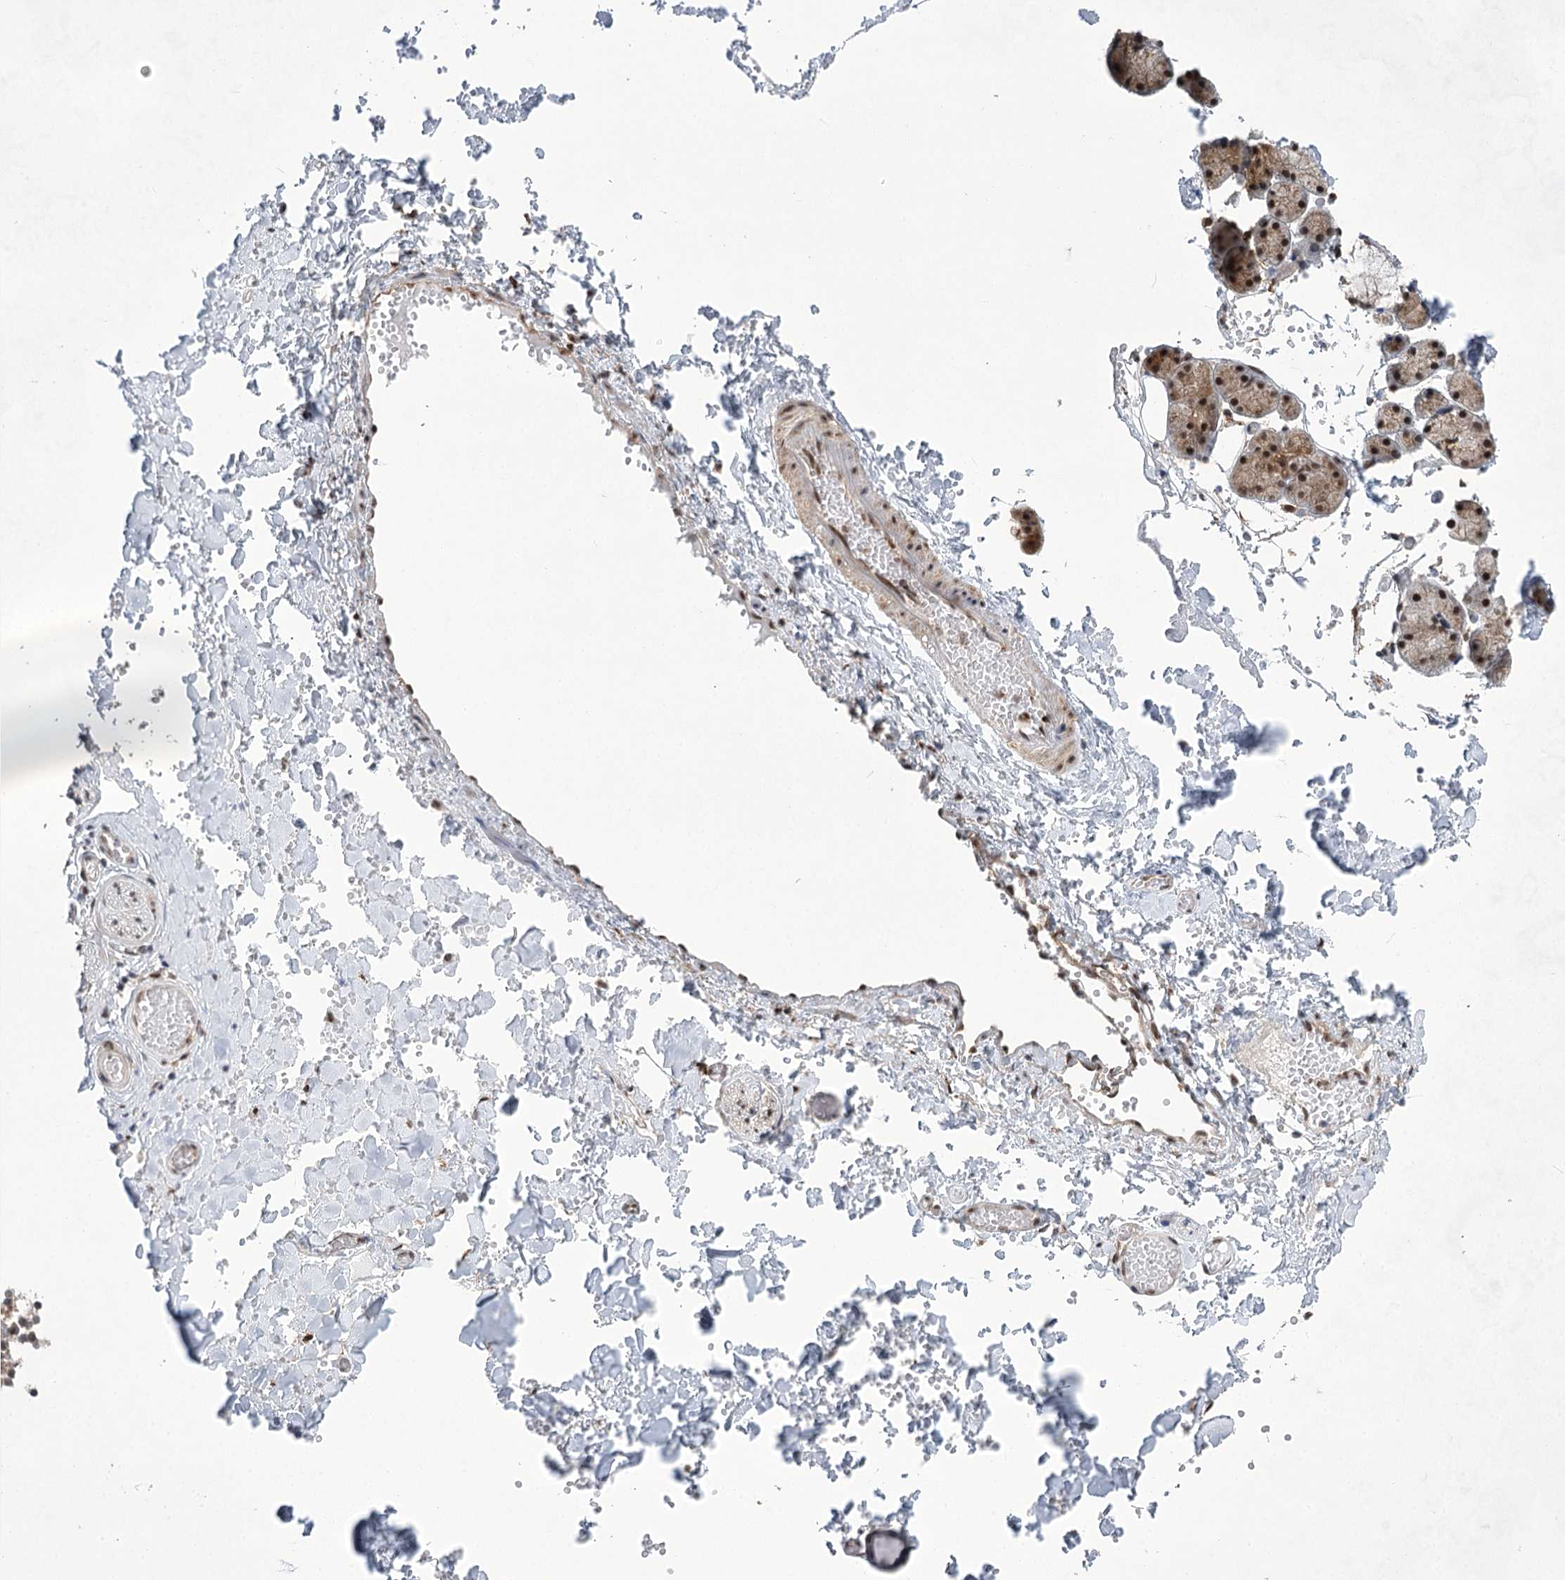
{"staining": {"intensity": "strong", "quantity": ">75%", "location": "cytoplasmic/membranous,nuclear"}, "tissue": "salivary gland", "cell_type": "Glandular cells", "image_type": "normal", "snomed": [{"axis": "morphology", "description": "Normal tissue, NOS"}, {"axis": "topography", "description": "Salivary gland"}], "caption": "Immunohistochemical staining of unremarkable salivary gland displays >75% levels of strong cytoplasmic/membranous,nuclear protein expression in approximately >75% of glandular cells. The staining was performed using DAB (3,3'-diaminobenzidine) to visualize the protein expression in brown, while the nuclei were stained in blue with hematoxylin (Magnification: 20x).", "gene": "ZCCHC8", "patient": {"sex": "female", "age": 33}}